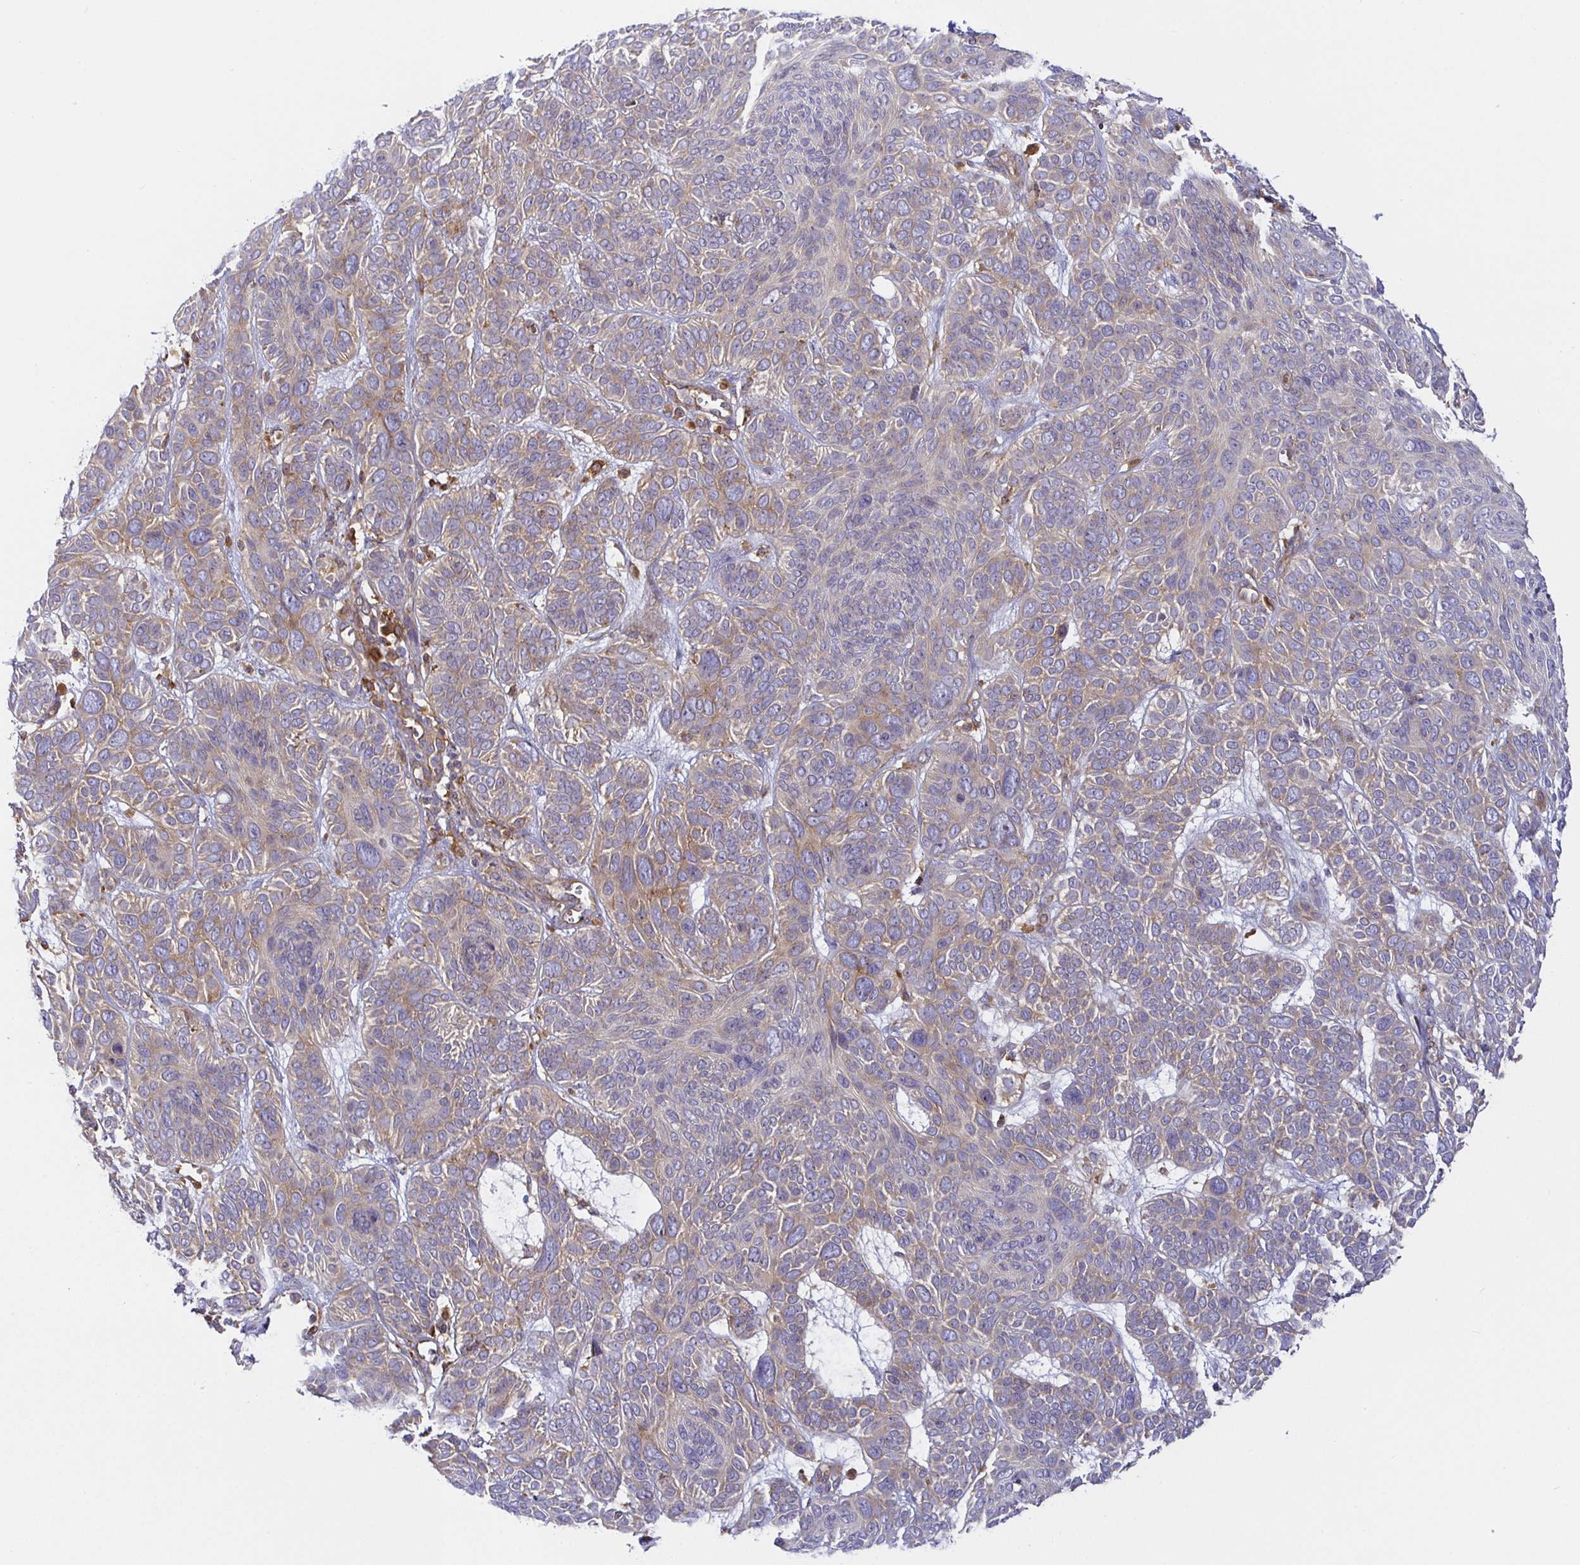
{"staining": {"intensity": "weak", "quantity": "25%-75%", "location": "cytoplasmic/membranous"}, "tissue": "skin cancer", "cell_type": "Tumor cells", "image_type": "cancer", "snomed": [{"axis": "morphology", "description": "Basal cell carcinoma"}, {"axis": "topography", "description": "Skin"}, {"axis": "topography", "description": "Skin of face"}], "caption": "Immunohistochemical staining of human skin cancer reveals low levels of weak cytoplasmic/membranous protein positivity in about 25%-75% of tumor cells.", "gene": "SNX8", "patient": {"sex": "male", "age": 73}}